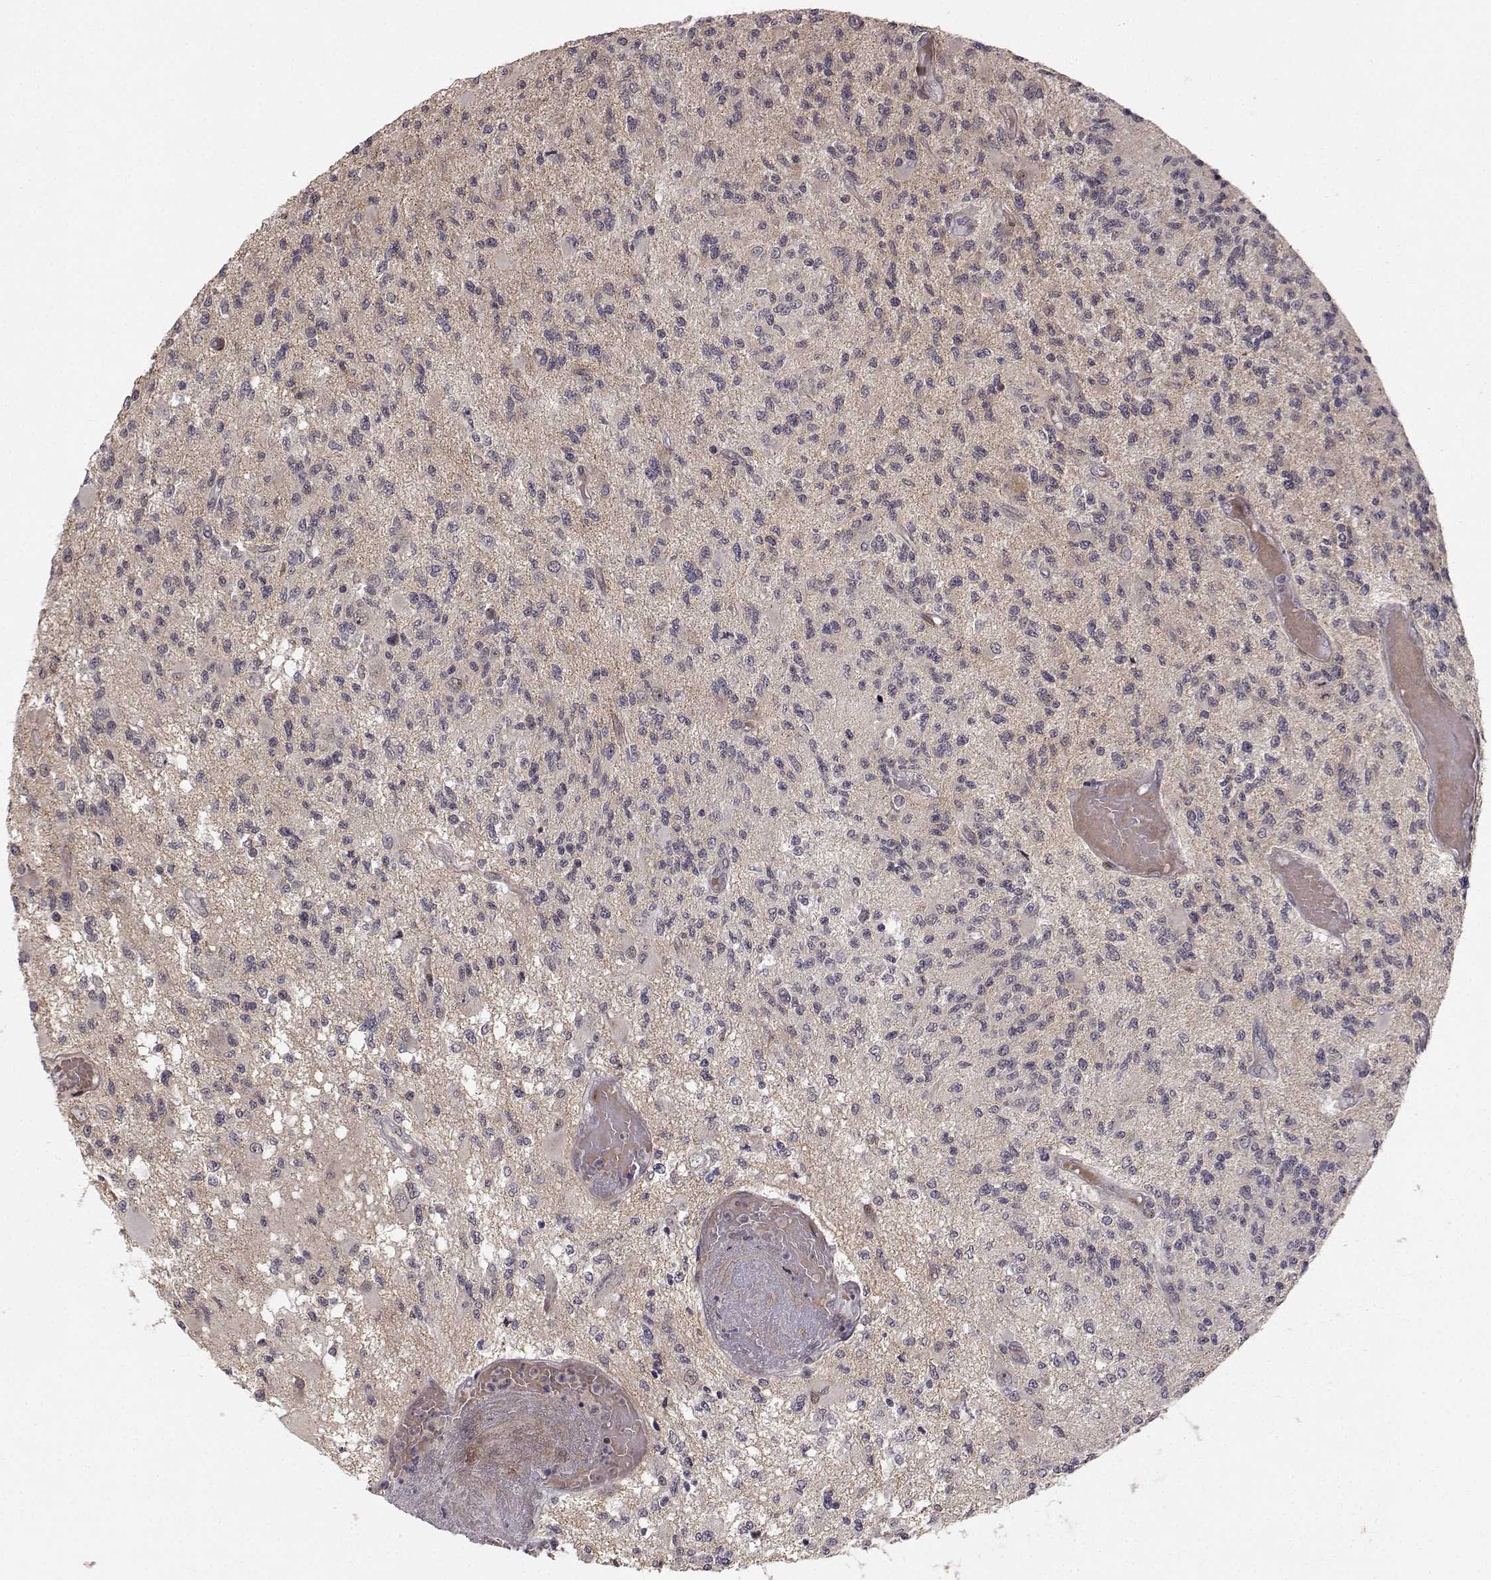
{"staining": {"intensity": "negative", "quantity": "none", "location": "none"}, "tissue": "glioma", "cell_type": "Tumor cells", "image_type": "cancer", "snomed": [{"axis": "morphology", "description": "Glioma, malignant, High grade"}, {"axis": "topography", "description": "Brain"}], "caption": "An immunohistochemistry (IHC) histopathology image of malignant high-grade glioma is shown. There is no staining in tumor cells of malignant high-grade glioma.", "gene": "APC", "patient": {"sex": "female", "age": 63}}